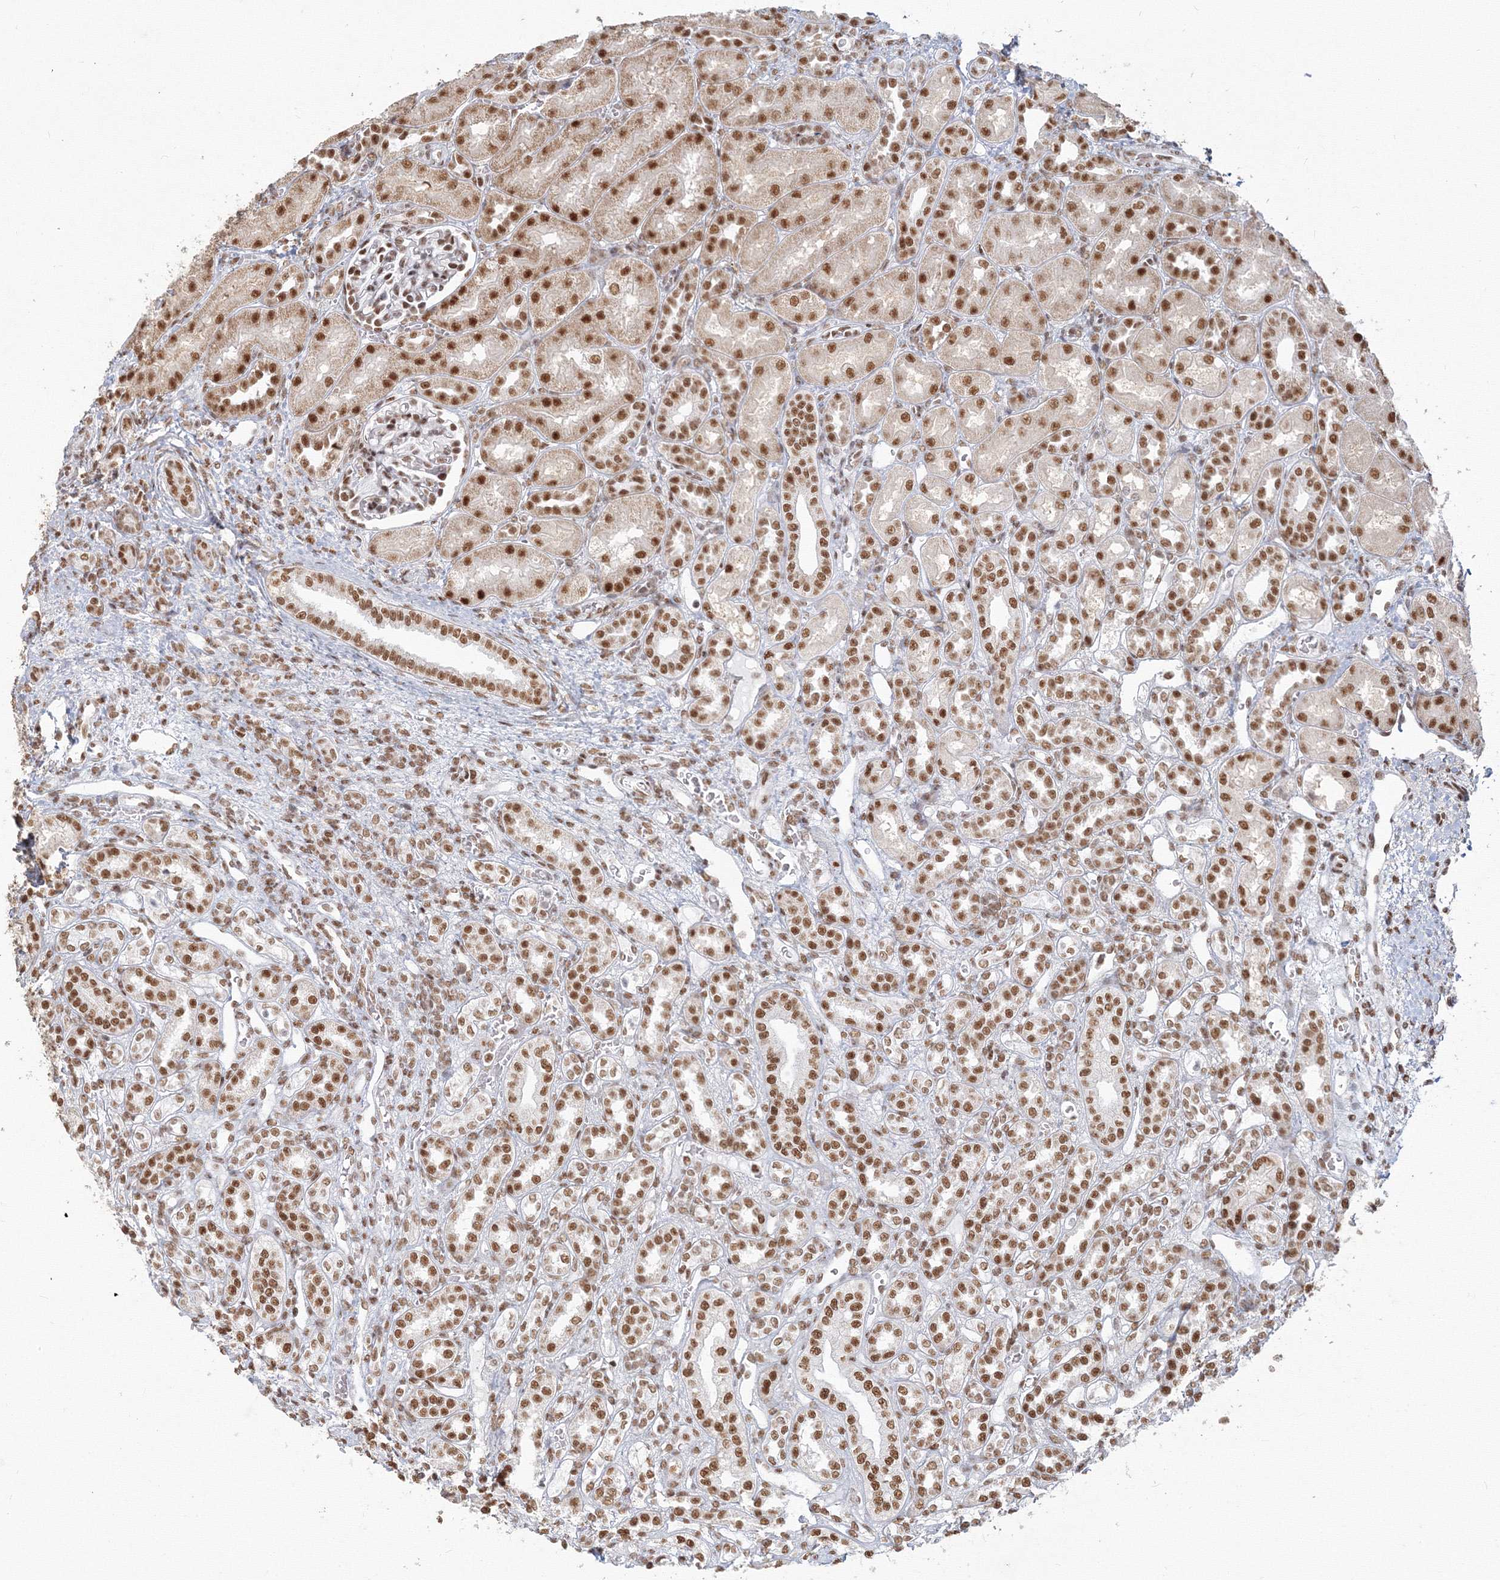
{"staining": {"intensity": "moderate", "quantity": ">75%", "location": "nuclear"}, "tissue": "kidney", "cell_type": "Cells in glomeruli", "image_type": "normal", "snomed": [{"axis": "morphology", "description": "Normal tissue, NOS"}, {"axis": "morphology", "description": "Neoplasm, malignant, NOS"}, {"axis": "topography", "description": "Kidney"}], "caption": "High-power microscopy captured an IHC image of normal kidney, revealing moderate nuclear staining in approximately >75% of cells in glomeruli.", "gene": "PPP4R2", "patient": {"sex": "female", "age": 1}}